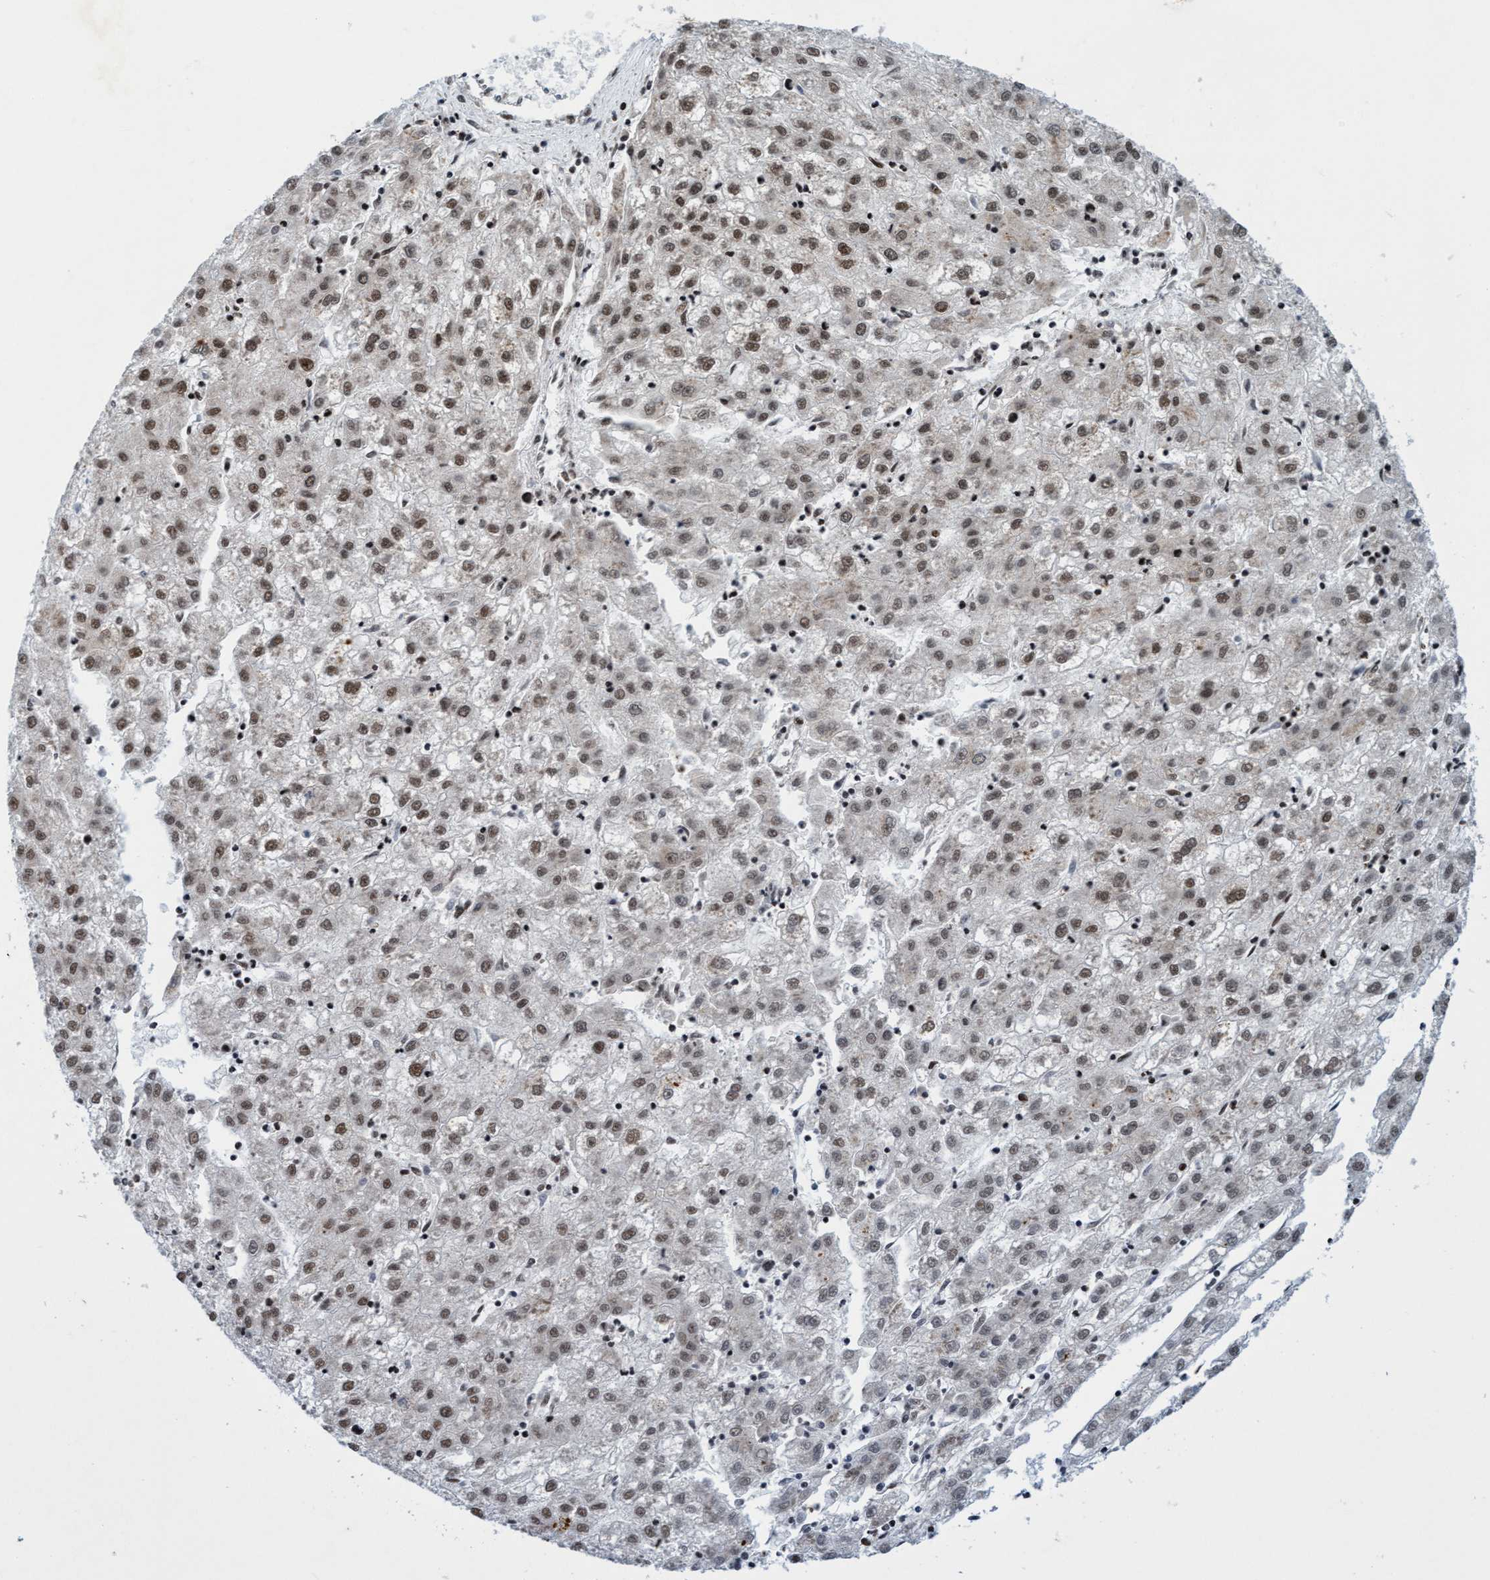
{"staining": {"intensity": "moderate", "quantity": ">75%", "location": "nuclear"}, "tissue": "liver cancer", "cell_type": "Tumor cells", "image_type": "cancer", "snomed": [{"axis": "morphology", "description": "Carcinoma, Hepatocellular, NOS"}, {"axis": "topography", "description": "Liver"}], "caption": "Human liver hepatocellular carcinoma stained with a brown dye exhibits moderate nuclear positive positivity in approximately >75% of tumor cells.", "gene": "GLT6D1", "patient": {"sex": "male", "age": 72}}